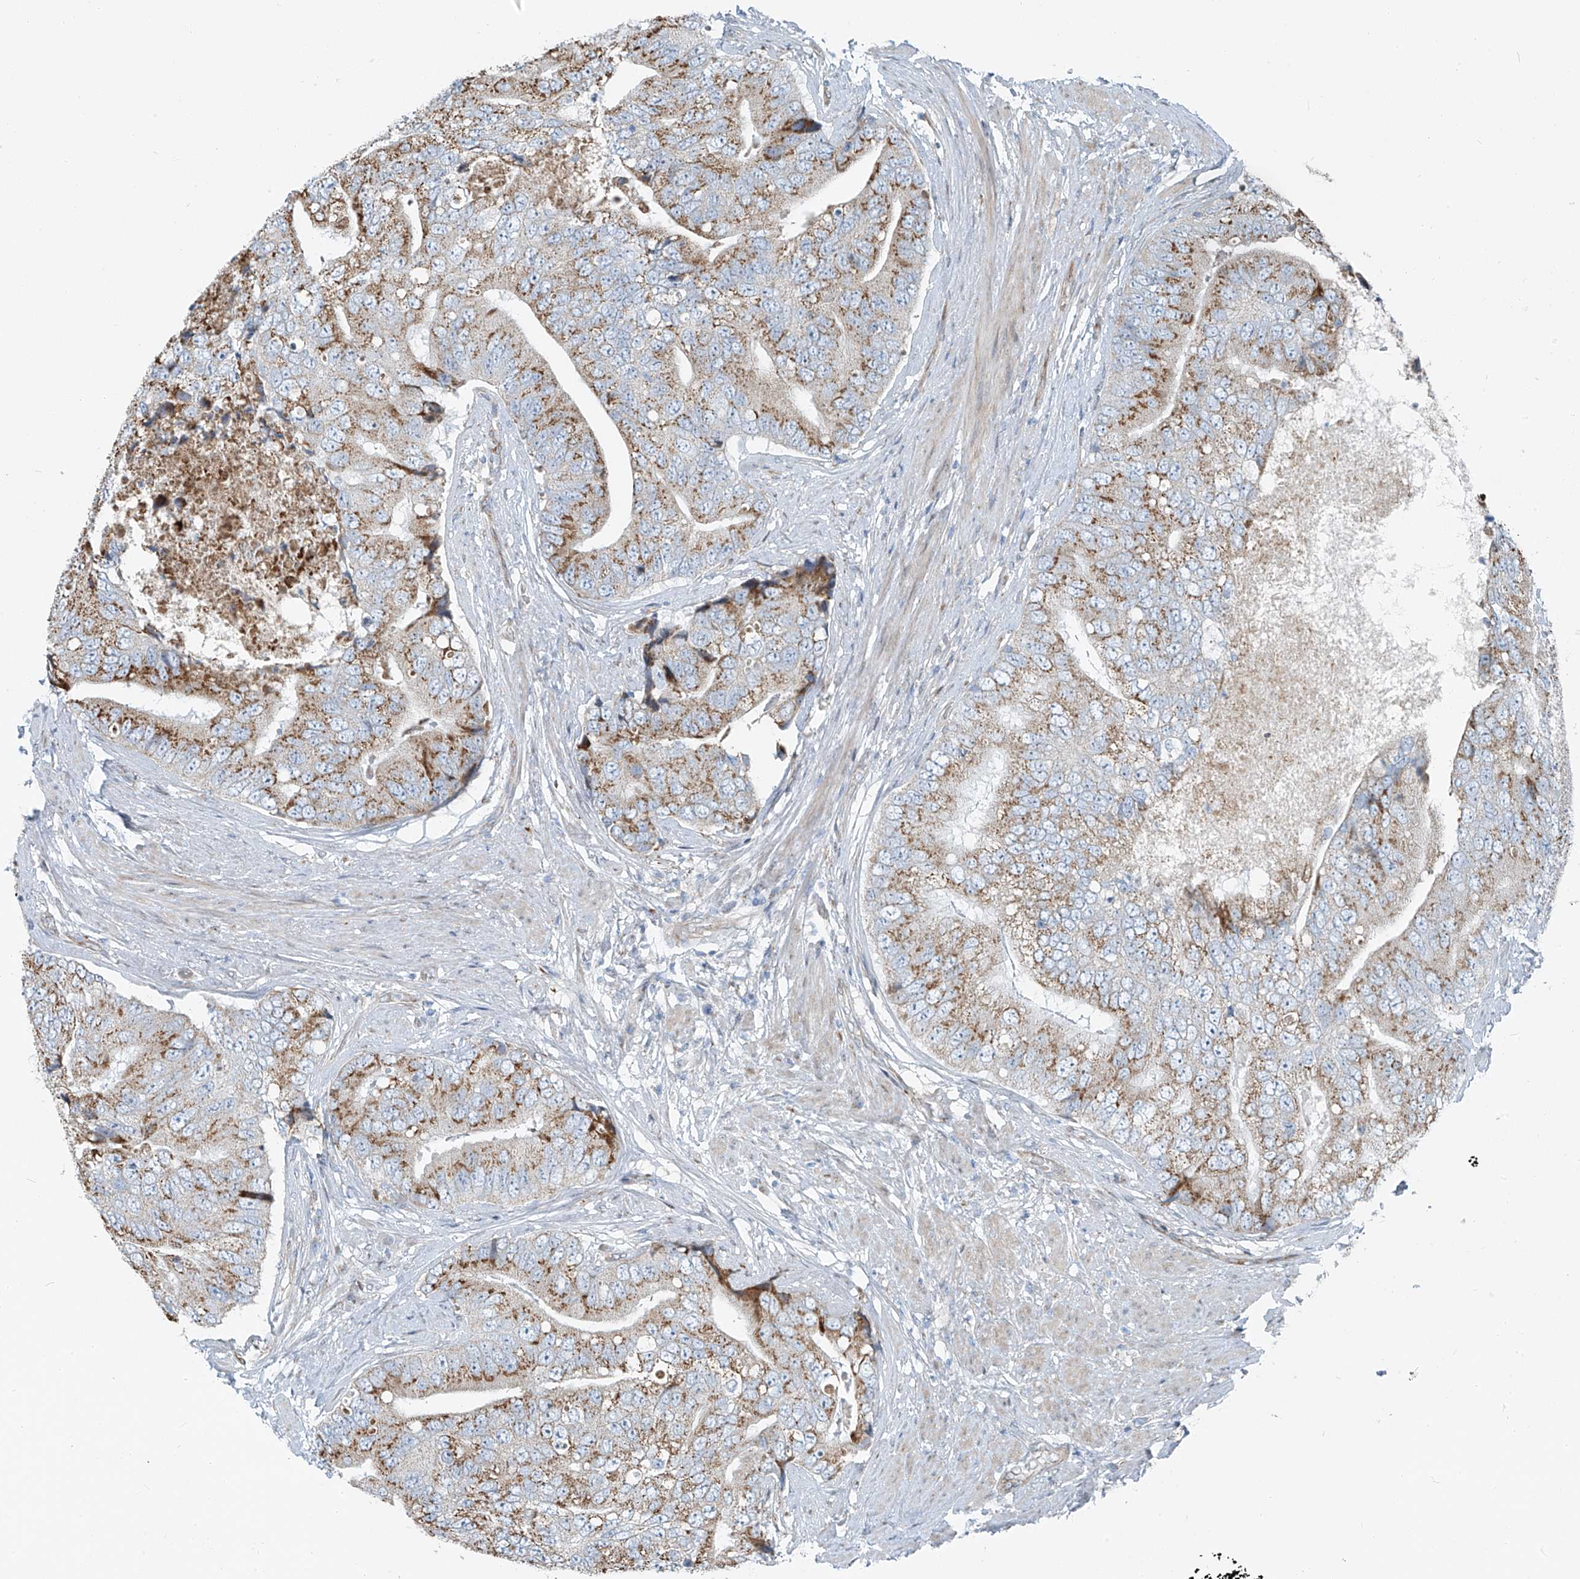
{"staining": {"intensity": "moderate", "quantity": ">75%", "location": "cytoplasmic/membranous"}, "tissue": "prostate cancer", "cell_type": "Tumor cells", "image_type": "cancer", "snomed": [{"axis": "morphology", "description": "Adenocarcinoma, High grade"}, {"axis": "topography", "description": "Prostate"}], "caption": "Prostate cancer (high-grade adenocarcinoma) stained with immunohistochemistry displays moderate cytoplasmic/membranous staining in approximately >75% of tumor cells. Nuclei are stained in blue.", "gene": "HIC2", "patient": {"sex": "male", "age": 70}}